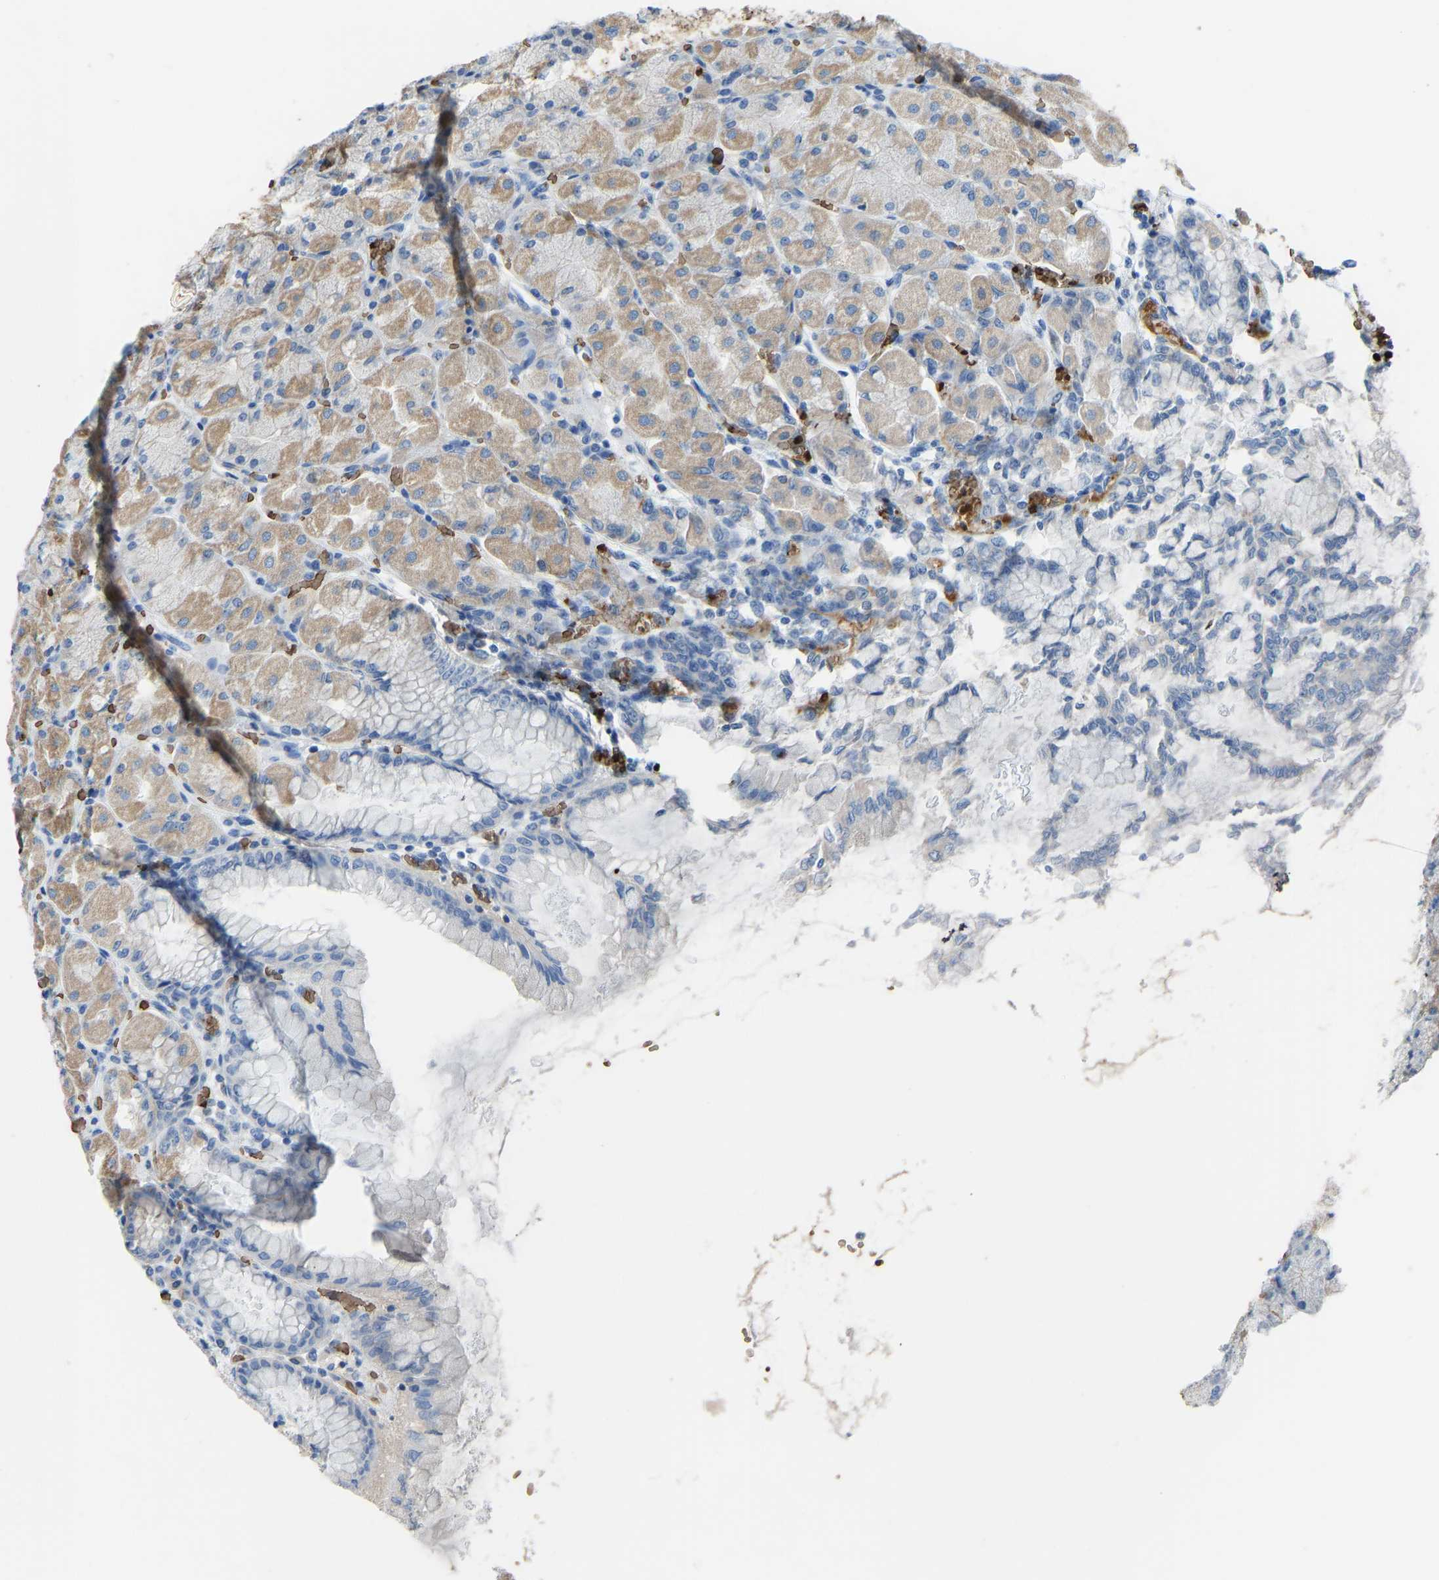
{"staining": {"intensity": "weak", "quantity": "25%-75%", "location": "cytoplasmic/membranous"}, "tissue": "stomach", "cell_type": "Glandular cells", "image_type": "normal", "snomed": [{"axis": "morphology", "description": "Normal tissue, NOS"}, {"axis": "topography", "description": "Stomach, upper"}], "caption": "Immunohistochemical staining of unremarkable stomach exhibits low levels of weak cytoplasmic/membranous positivity in approximately 25%-75% of glandular cells. (IHC, brightfield microscopy, high magnification).", "gene": "PIGS", "patient": {"sex": "female", "age": 56}}